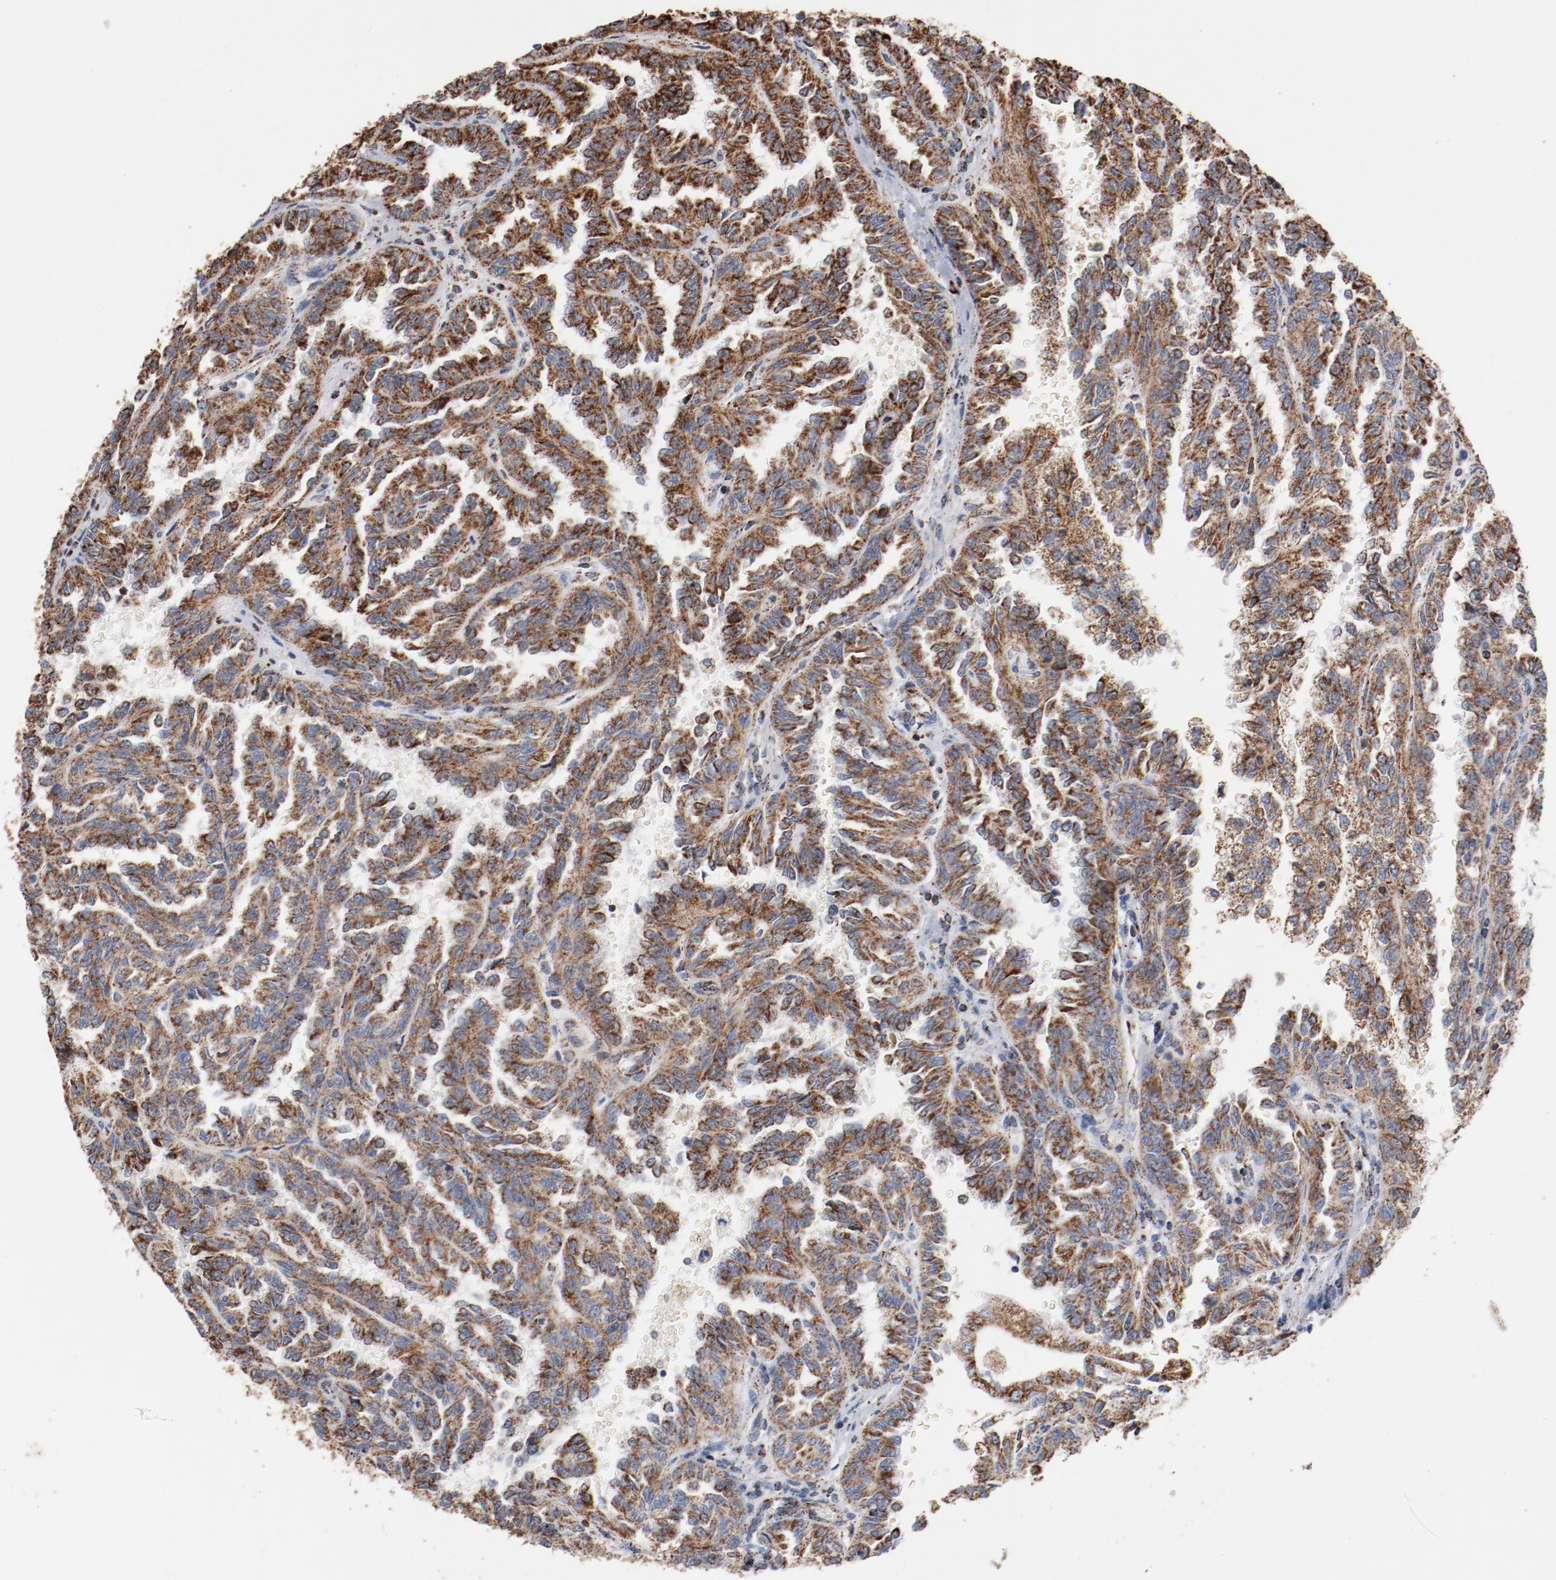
{"staining": {"intensity": "strong", "quantity": ">75%", "location": "cytoplasmic/membranous"}, "tissue": "renal cancer", "cell_type": "Tumor cells", "image_type": "cancer", "snomed": [{"axis": "morphology", "description": "Inflammation, NOS"}, {"axis": "morphology", "description": "Adenocarcinoma, NOS"}, {"axis": "topography", "description": "Kidney"}], "caption": "There is high levels of strong cytoplasmic/membranous positivity in tumor cells of adenocarcinoma (renal), as demonstrated by immunohistochemical staining (brown color).", "gene": "NDUFS4", "patient": {"sex": "male", "age": 68}}